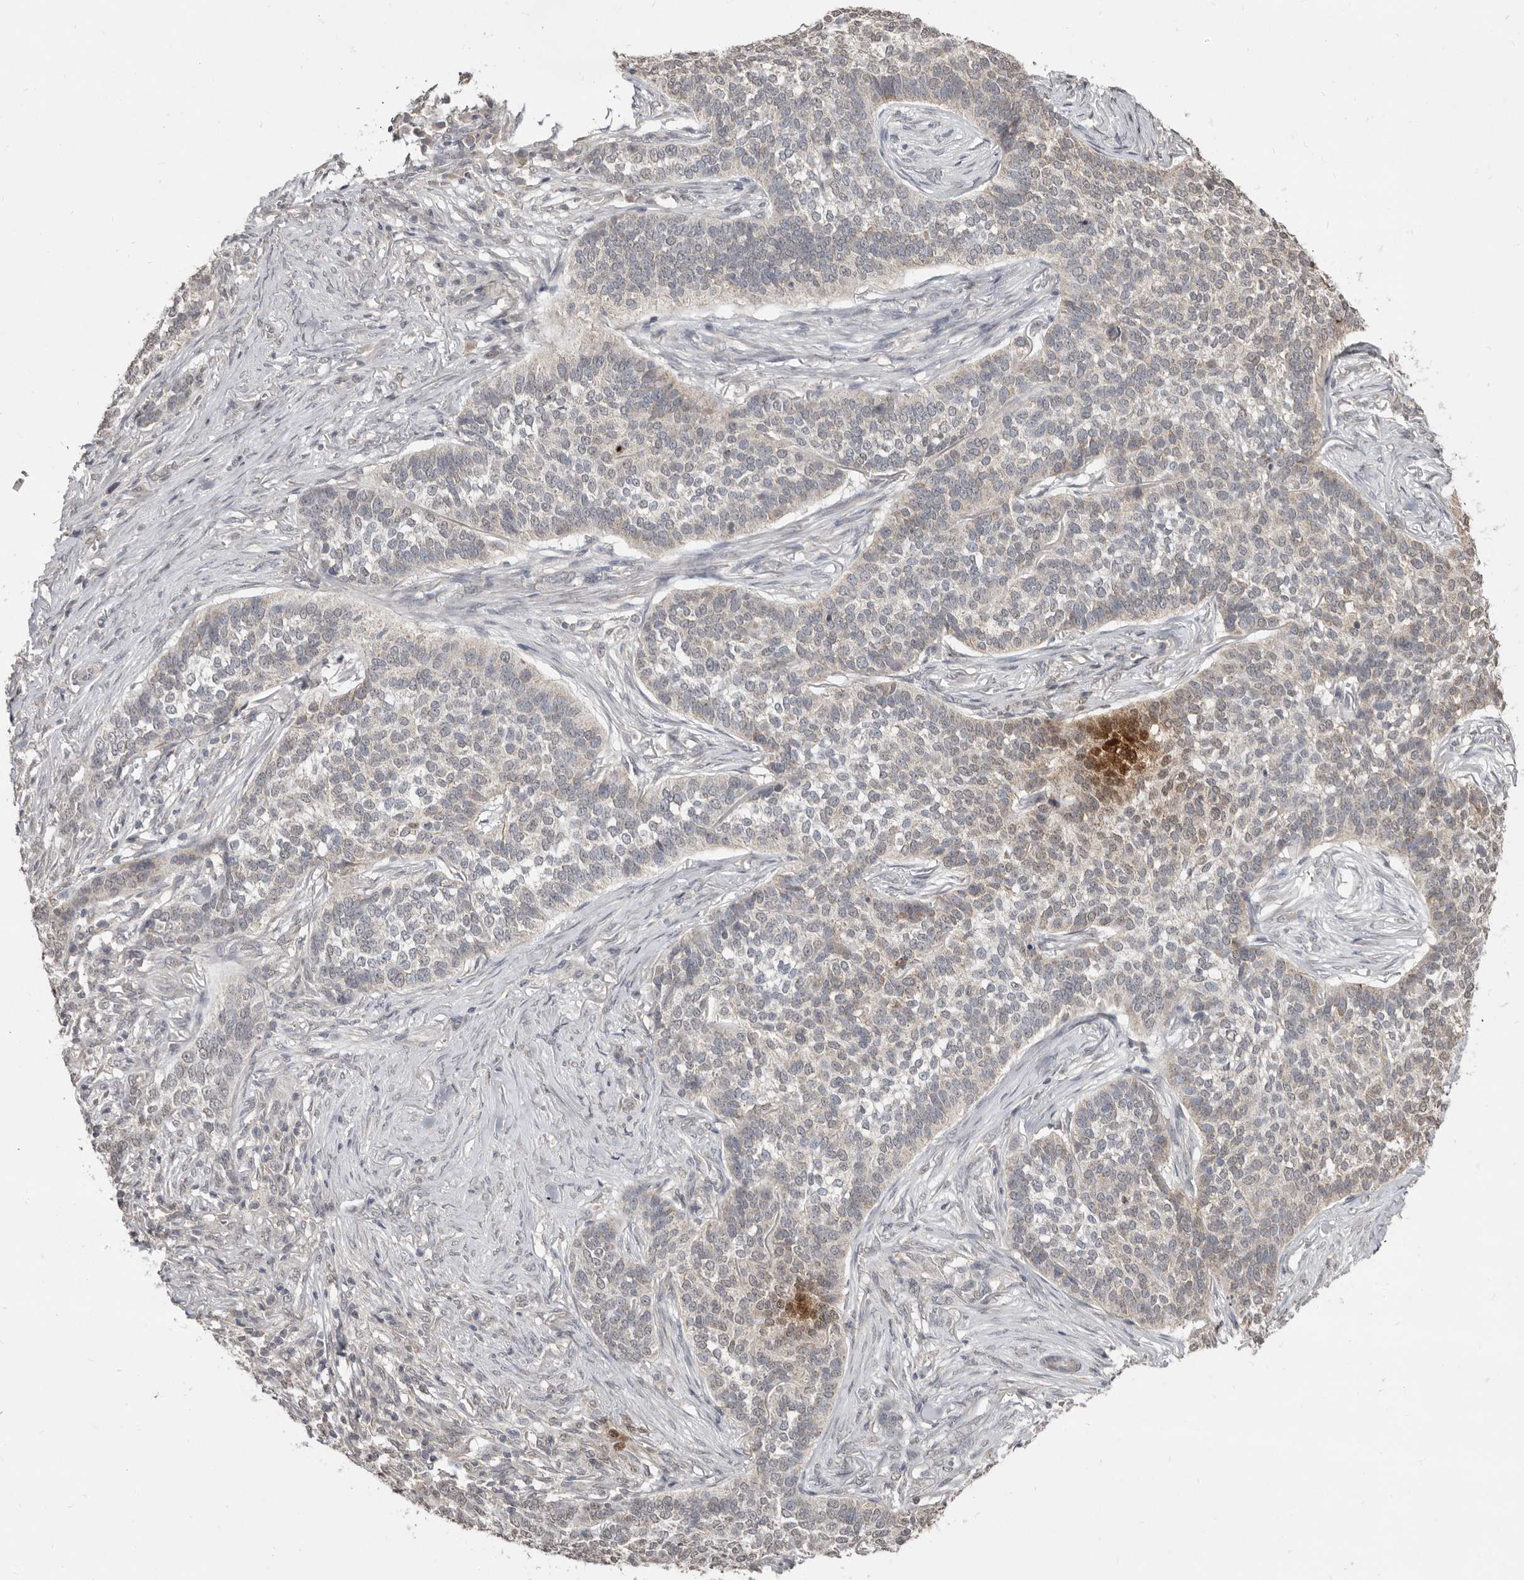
{"staining": {"intensity": "moderate", "quantity": "<25%", "location": "nuclear"}, "tissue": "skin cancer", "cell_type": "Tumor cells", "image_type": "cancer", "snomed": [{"axis": "morphology", "description": "Basal cell carcinoma"}, {"axis": "topography", "description": "Skin"}], "caption": "The histopathology image shows a brown stain indicating the presence of a protein in the nuclear of tumor cells in skin cancer (basal cell carcinoma).", "gene": "LINGO2", "patient": {"sex": "male", "age": 85}}